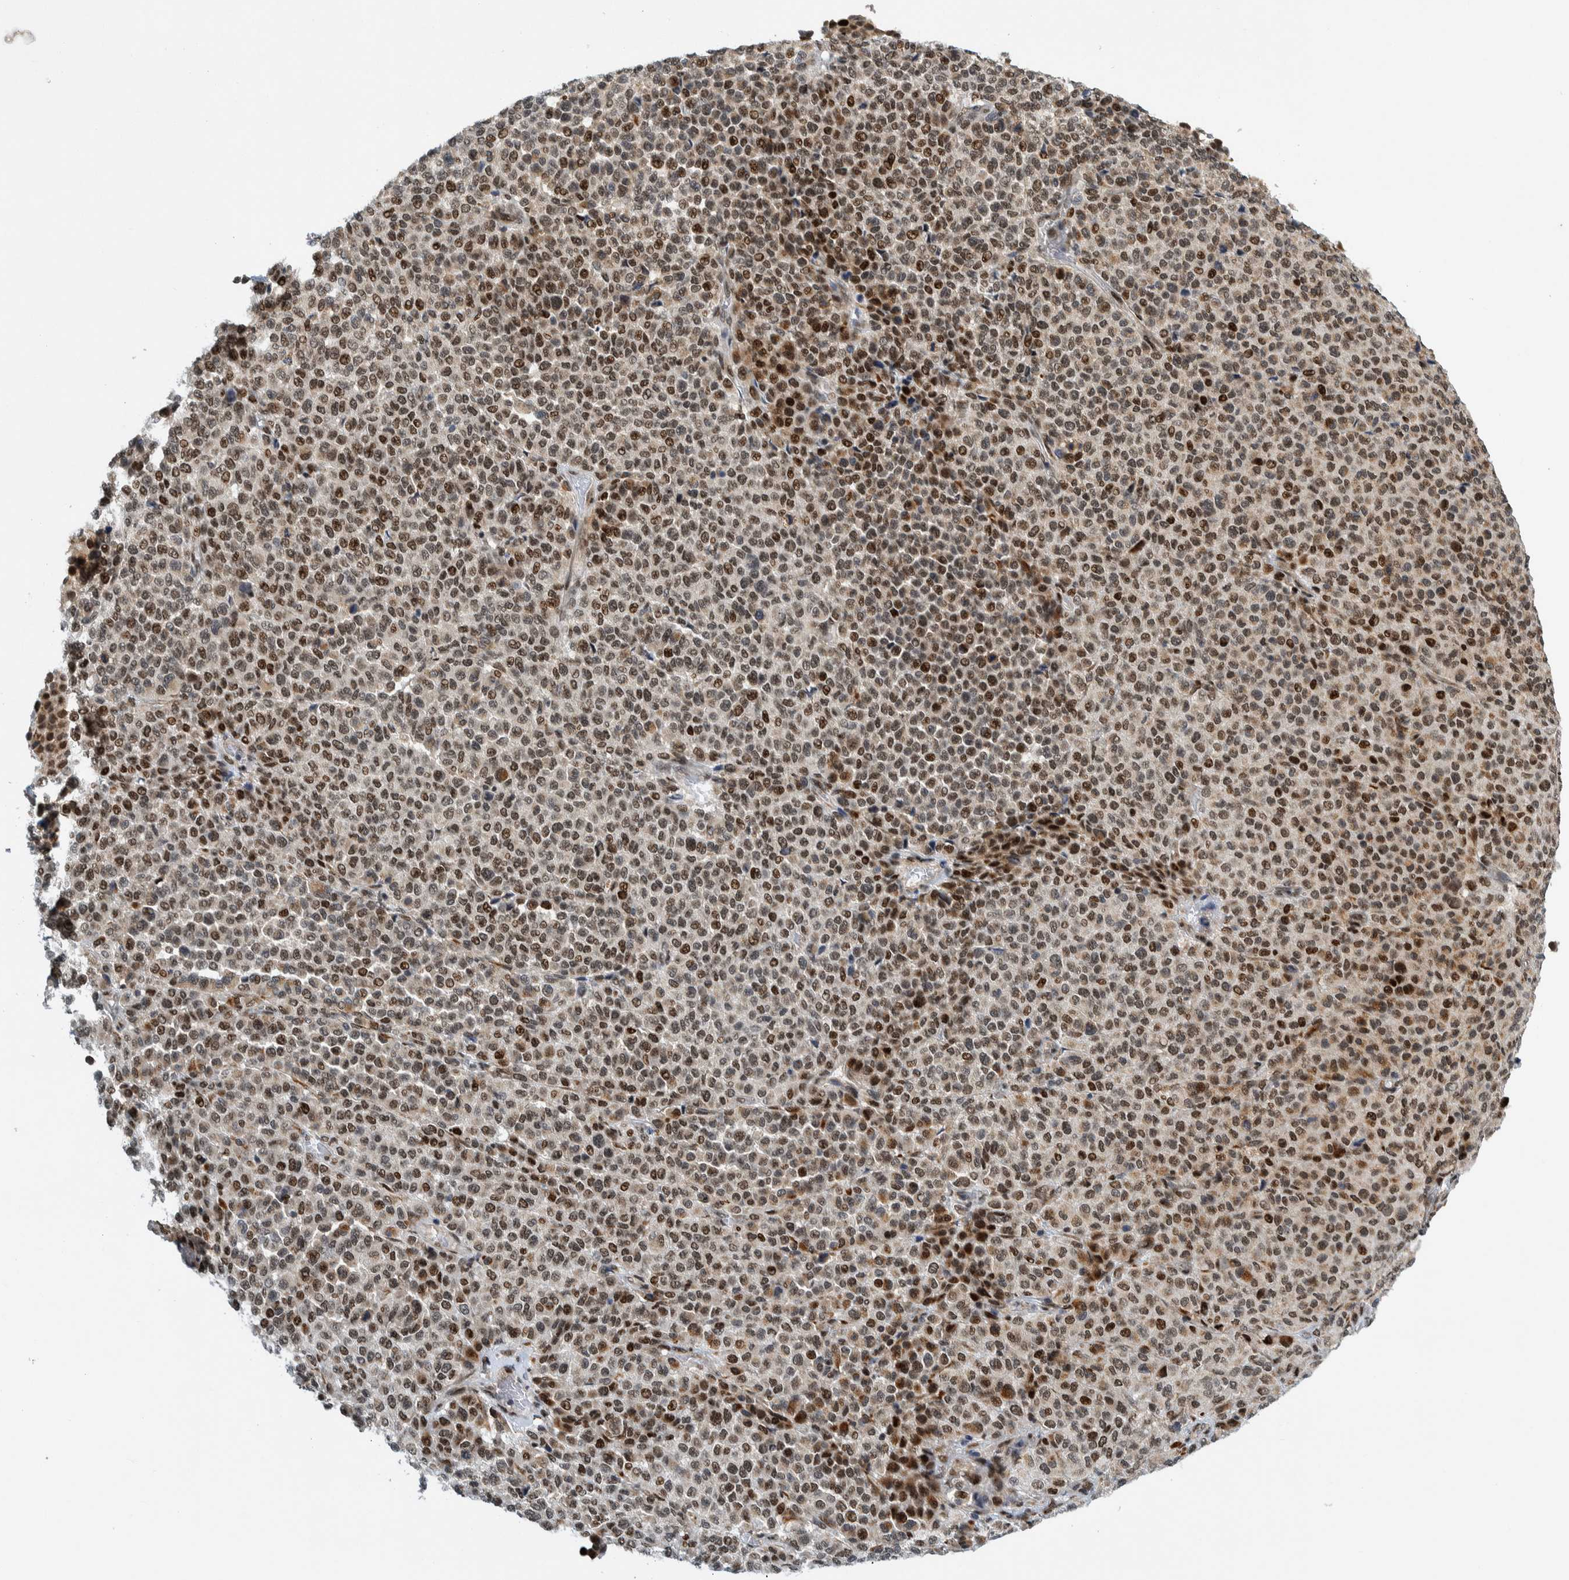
{"staining": {"intensity": "moderate", "quantity": ">75%", "location": "nuclear"}, "tissue": "melanoma", "cell_type": "Tumor cells", "image_type": "cancer", "snomed": [{"axis": "morphology", "description": "Malignant melanoma, Metastatic site"}, {"axis": "topography", "description": "Pancreas"}], "caption": "Immunohistochemical staining of malignant melanoma (metastatic site) shows moderate nuclear protein expression in approximately >75% of tumor cells.", "gene": "CCDC57", "patient": {"sex": "female", "age": 30}}